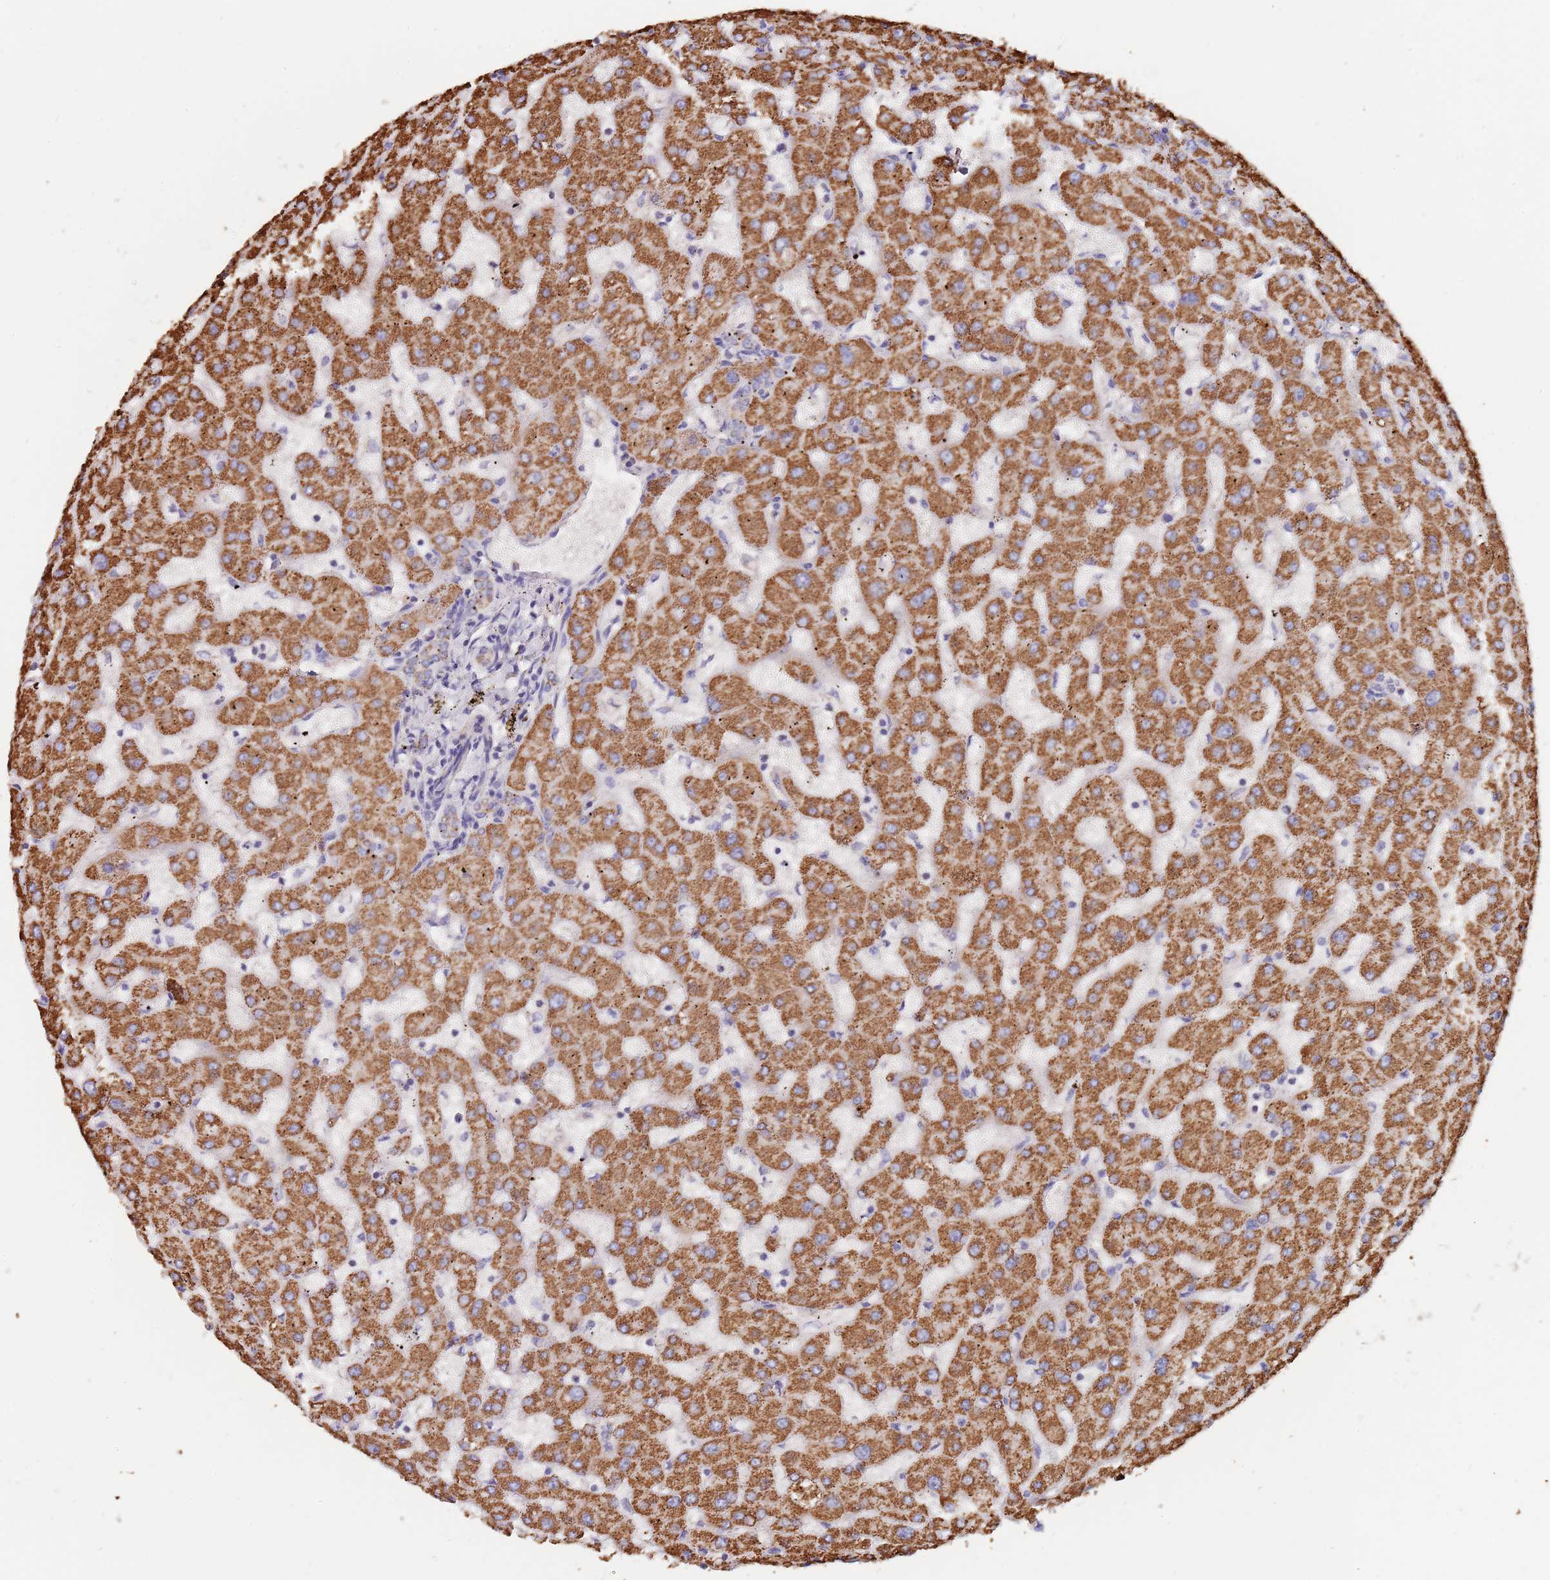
{"staining": {"intensity": "weak", "quantity": ">75%", "location": "cytoplasmic/membranous"}, "tissue": "liver", "cell_type": "Cholangiocytes", "image_type": "normal", "snomed": [{"axis": "morphology", "description": "Normal tissue, NOS"}, {"axis": "topography", "description": "Liver"}], "caption": "Immunohistochemistry (IHC) of normal liver demonstrates low levels of weak cytoplasmic/membranous expression in about >75% of cholangiocytes.", "gene": "PGP", "patient": {"sex": "female", "age": 63}}